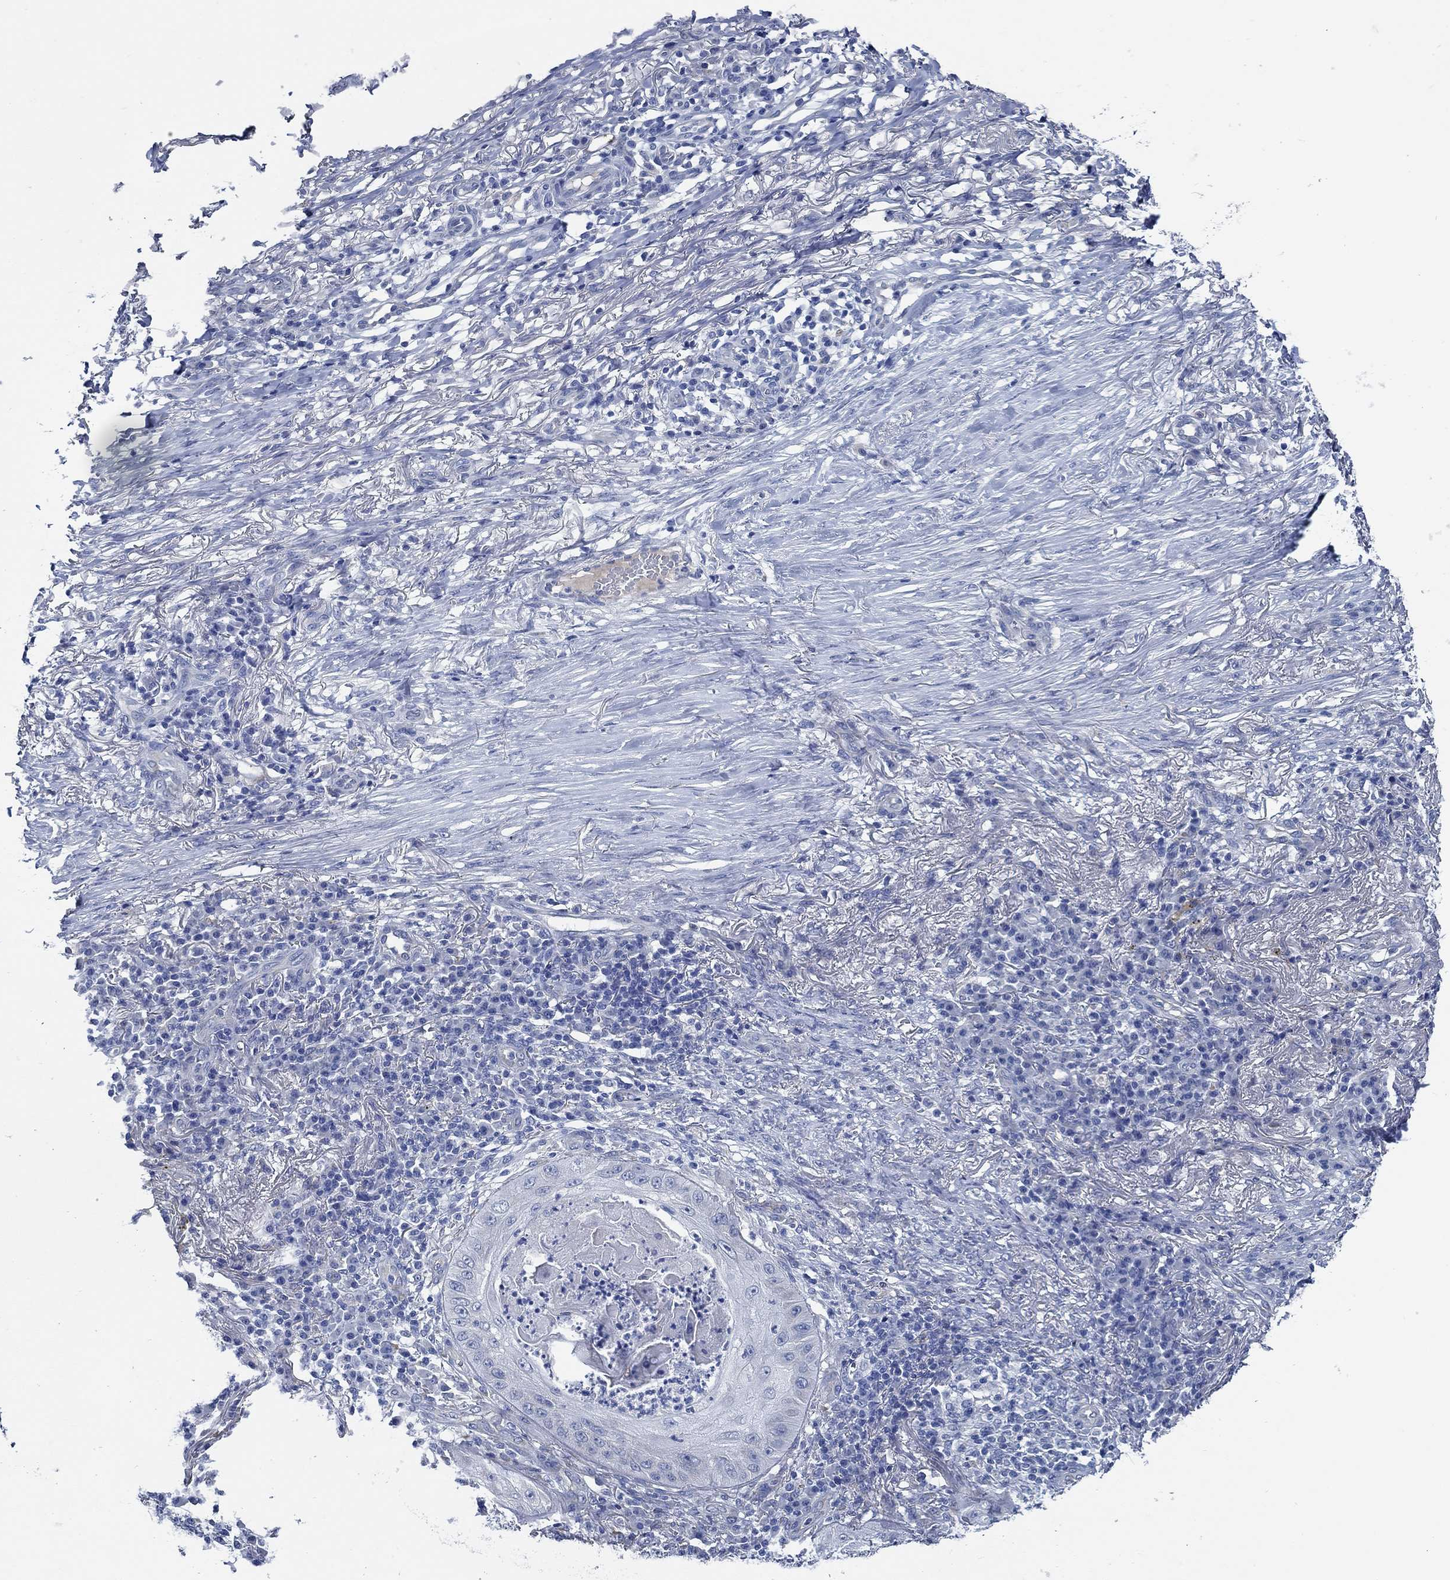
{"staining": {"intensity": "negative", "quantity": "none", "location": "none"}, "tissue": "skin cancer", "cell_type": "Tumor cells", "image_type": "cancer", "snomed": [{"axis": "morphology", "description": "Squamous cell carcinoma, NOS"}, {"axis": "topography", "description": "Skin"}], "caption": "A high-resolution histopathology image shows immunohistochemistry (IHC) staining of skin cancer (squamous cell carcinoma), which demonstrates no significant expression in tumor cells.", "gene": "HECW2", "patient": {"sex": "male", "age": 70}}